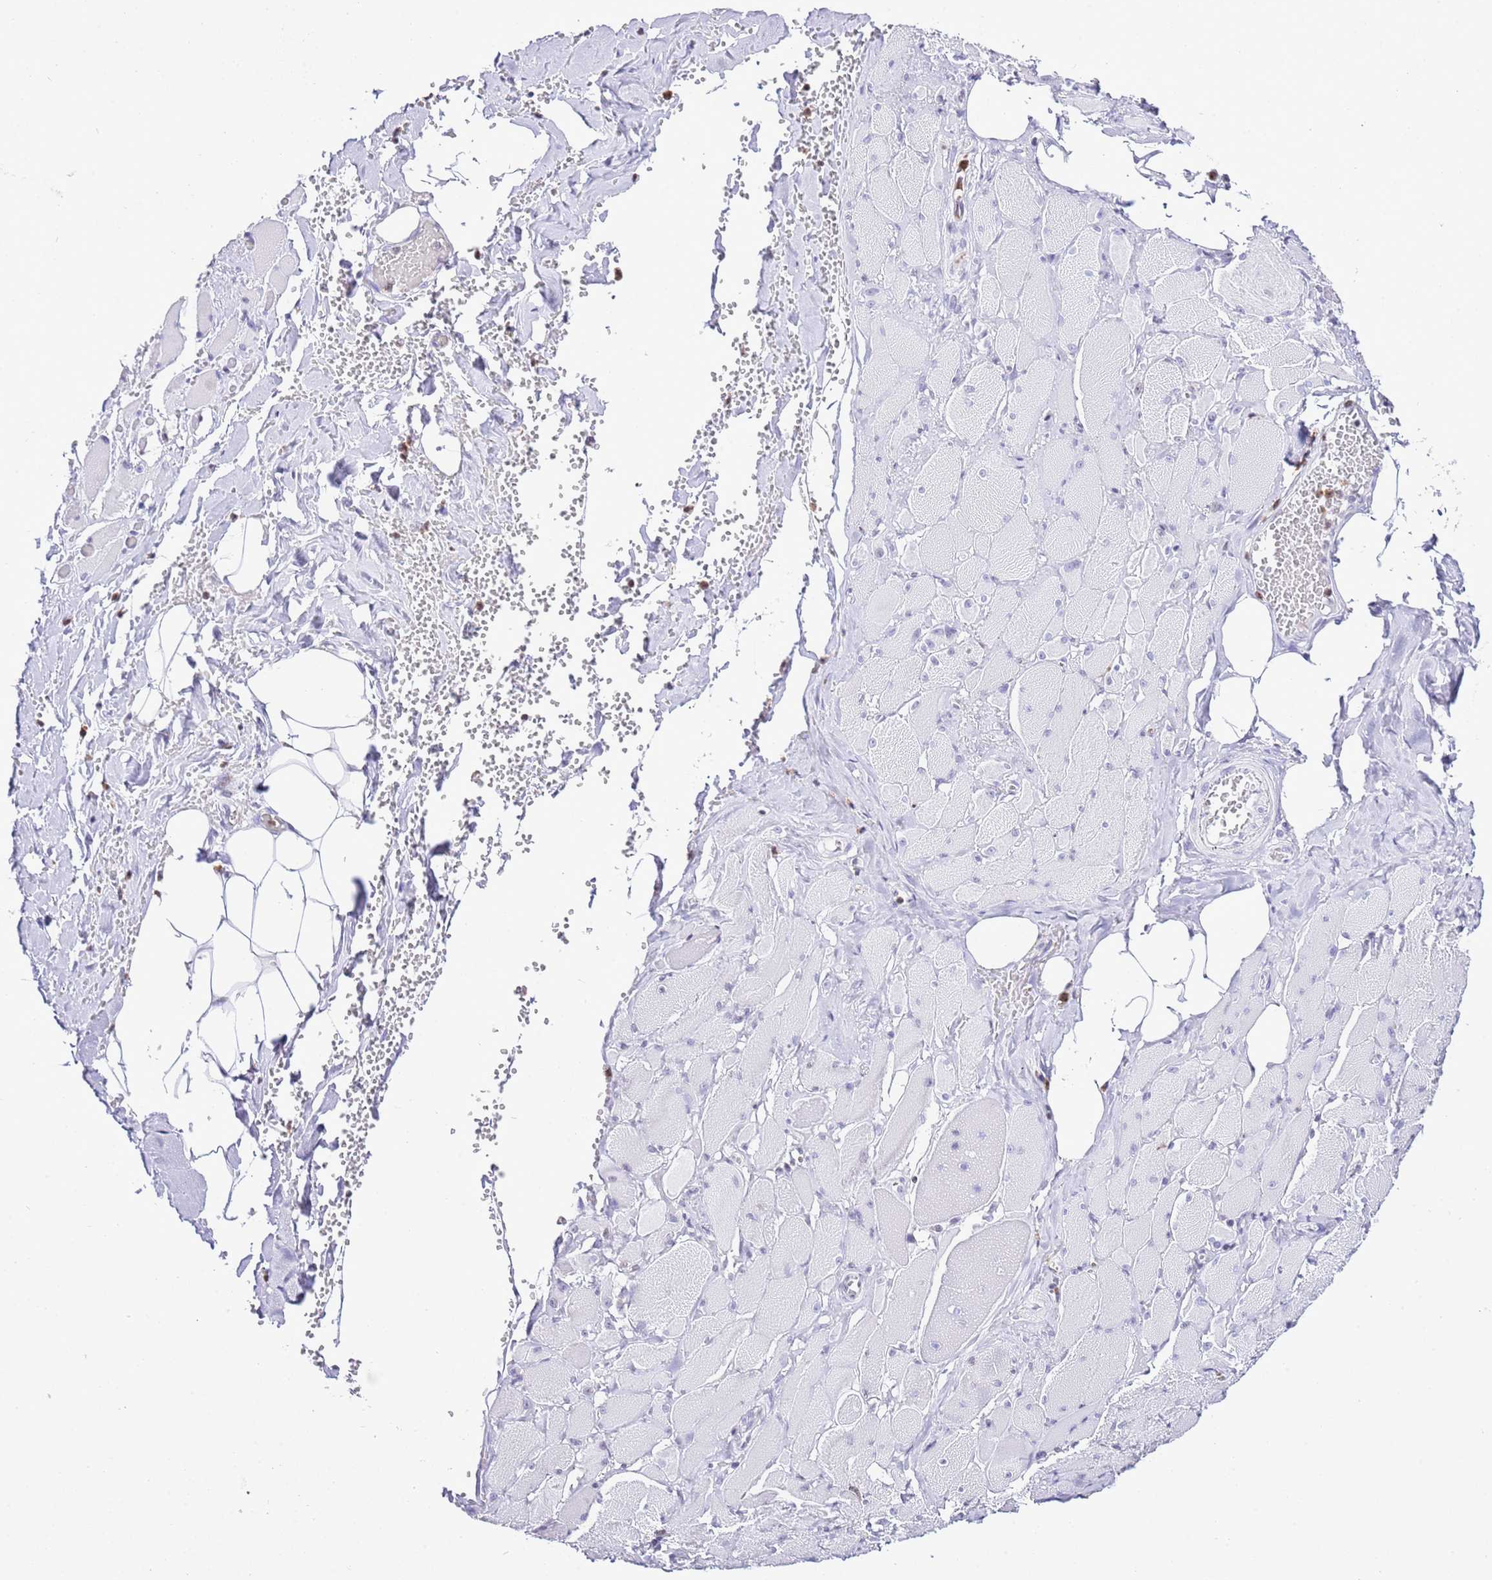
{"staining": {"intensity": "negative", "quantity": "none", "location": "none"}, "tissue": "skeletal muscle", "cell_type": "Myocytes", "image_type": "normal", "snomed": [{"axis": "morphology", "description": "Normal tissue, NOS"}, {"axis": "morphology", "description": "Basal cell carcinoma"}, {"axis": "topography", "description": "Skeletal muscle"}], "caption": "This is an IHC image of benign human skeletal muscle. There is no expression in myocytes.", "gene": "PRR15", "patient": {"sex": "female", "age": 64}}